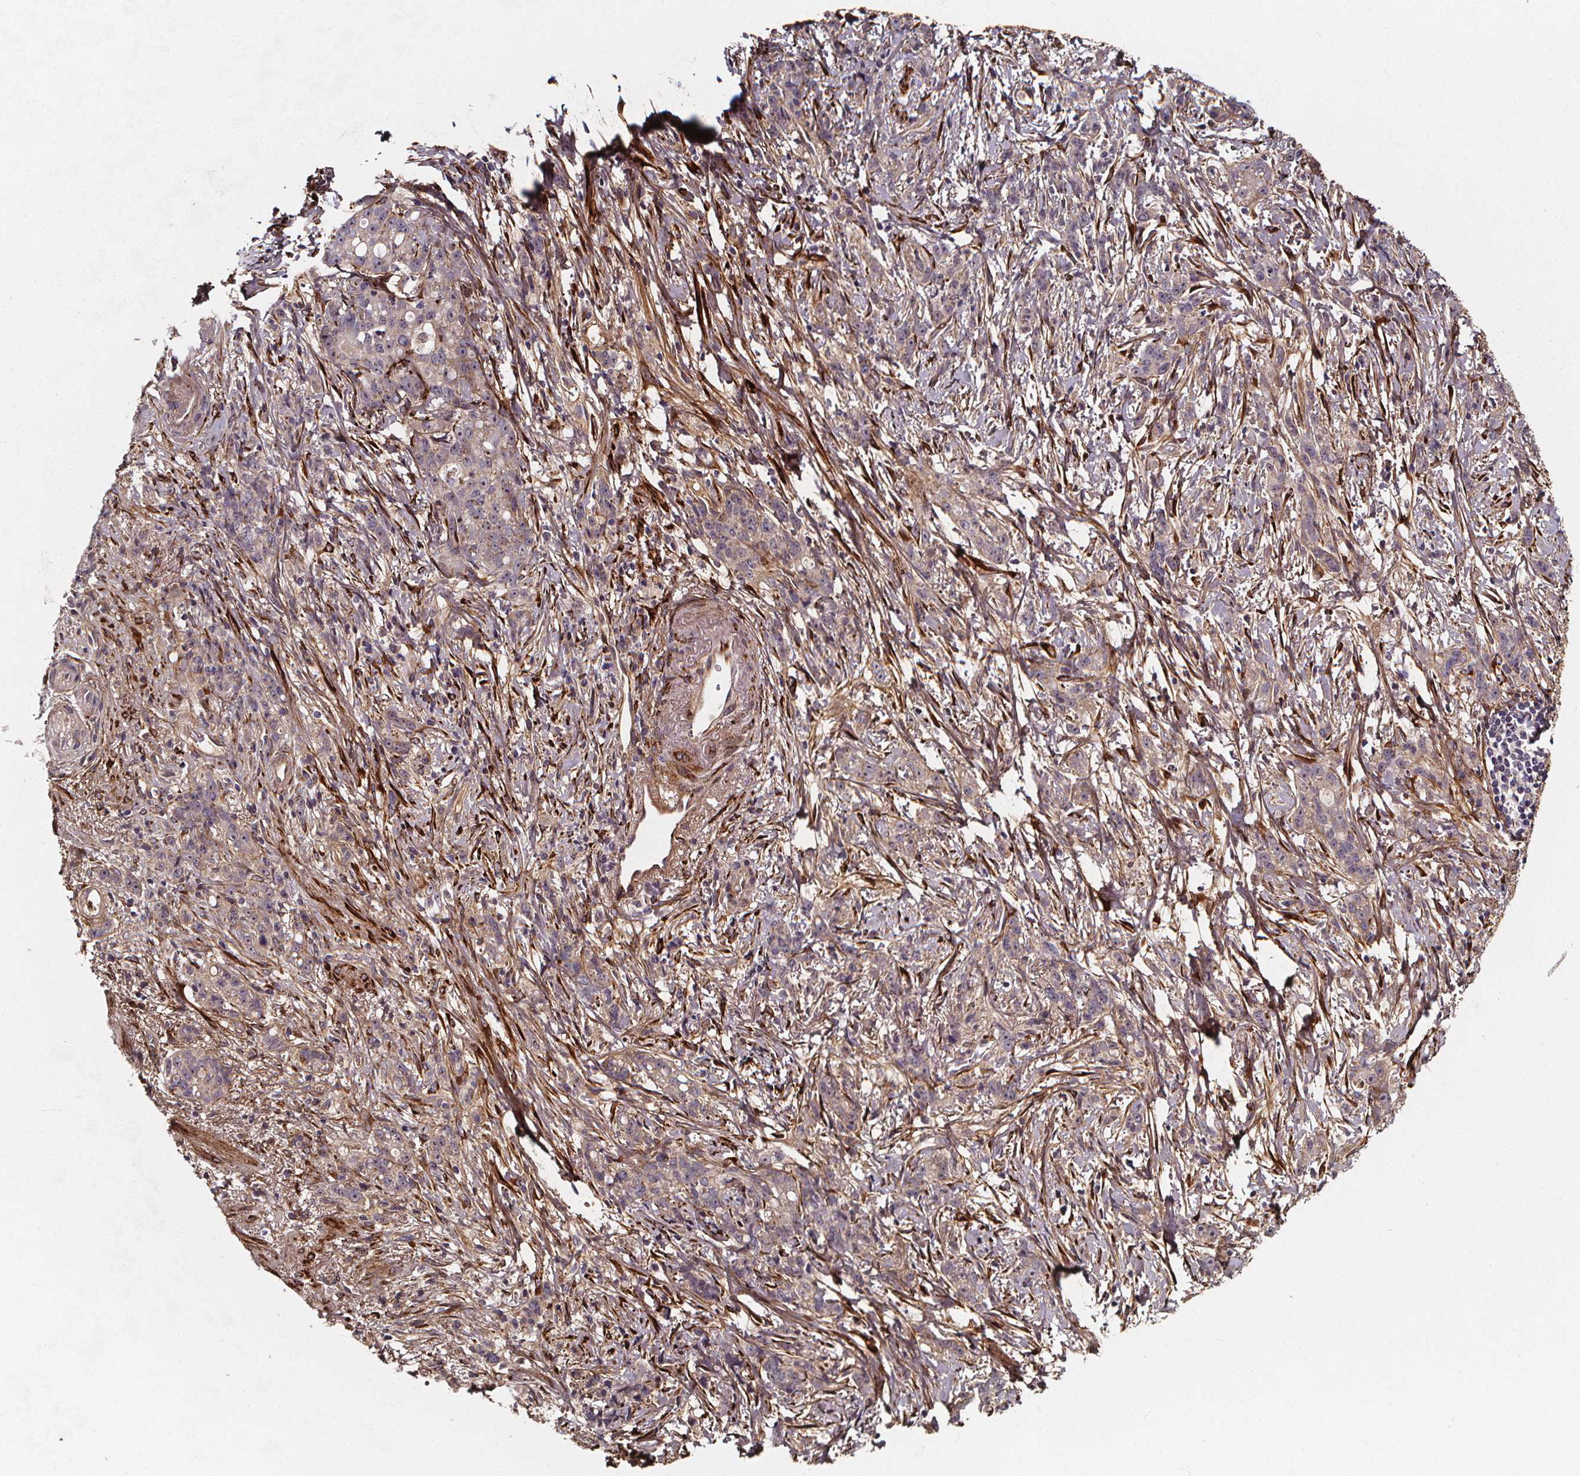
{"staining": {"intensity": "weak", "quantity": "25%-75%", "location": "cytoplasmic/membranous"}, "tissue": "stomach cancer", "cell_type": "Tumor cells", "image_type": "cancer", "snomed": [{"axis": "morphology", "description": "Adenocarcinoma, NOS"}, {"axis": "topography", "description": "Stomach, lower"}], "caption": "The micrograph displays a brown stain indicating the presence of a protein in the cytoplasmic/membranous of tumor cells in adenocarcinoma (stomach).", "gene": "AEBP1", "patient": {"sex": "male", "age": 88}}